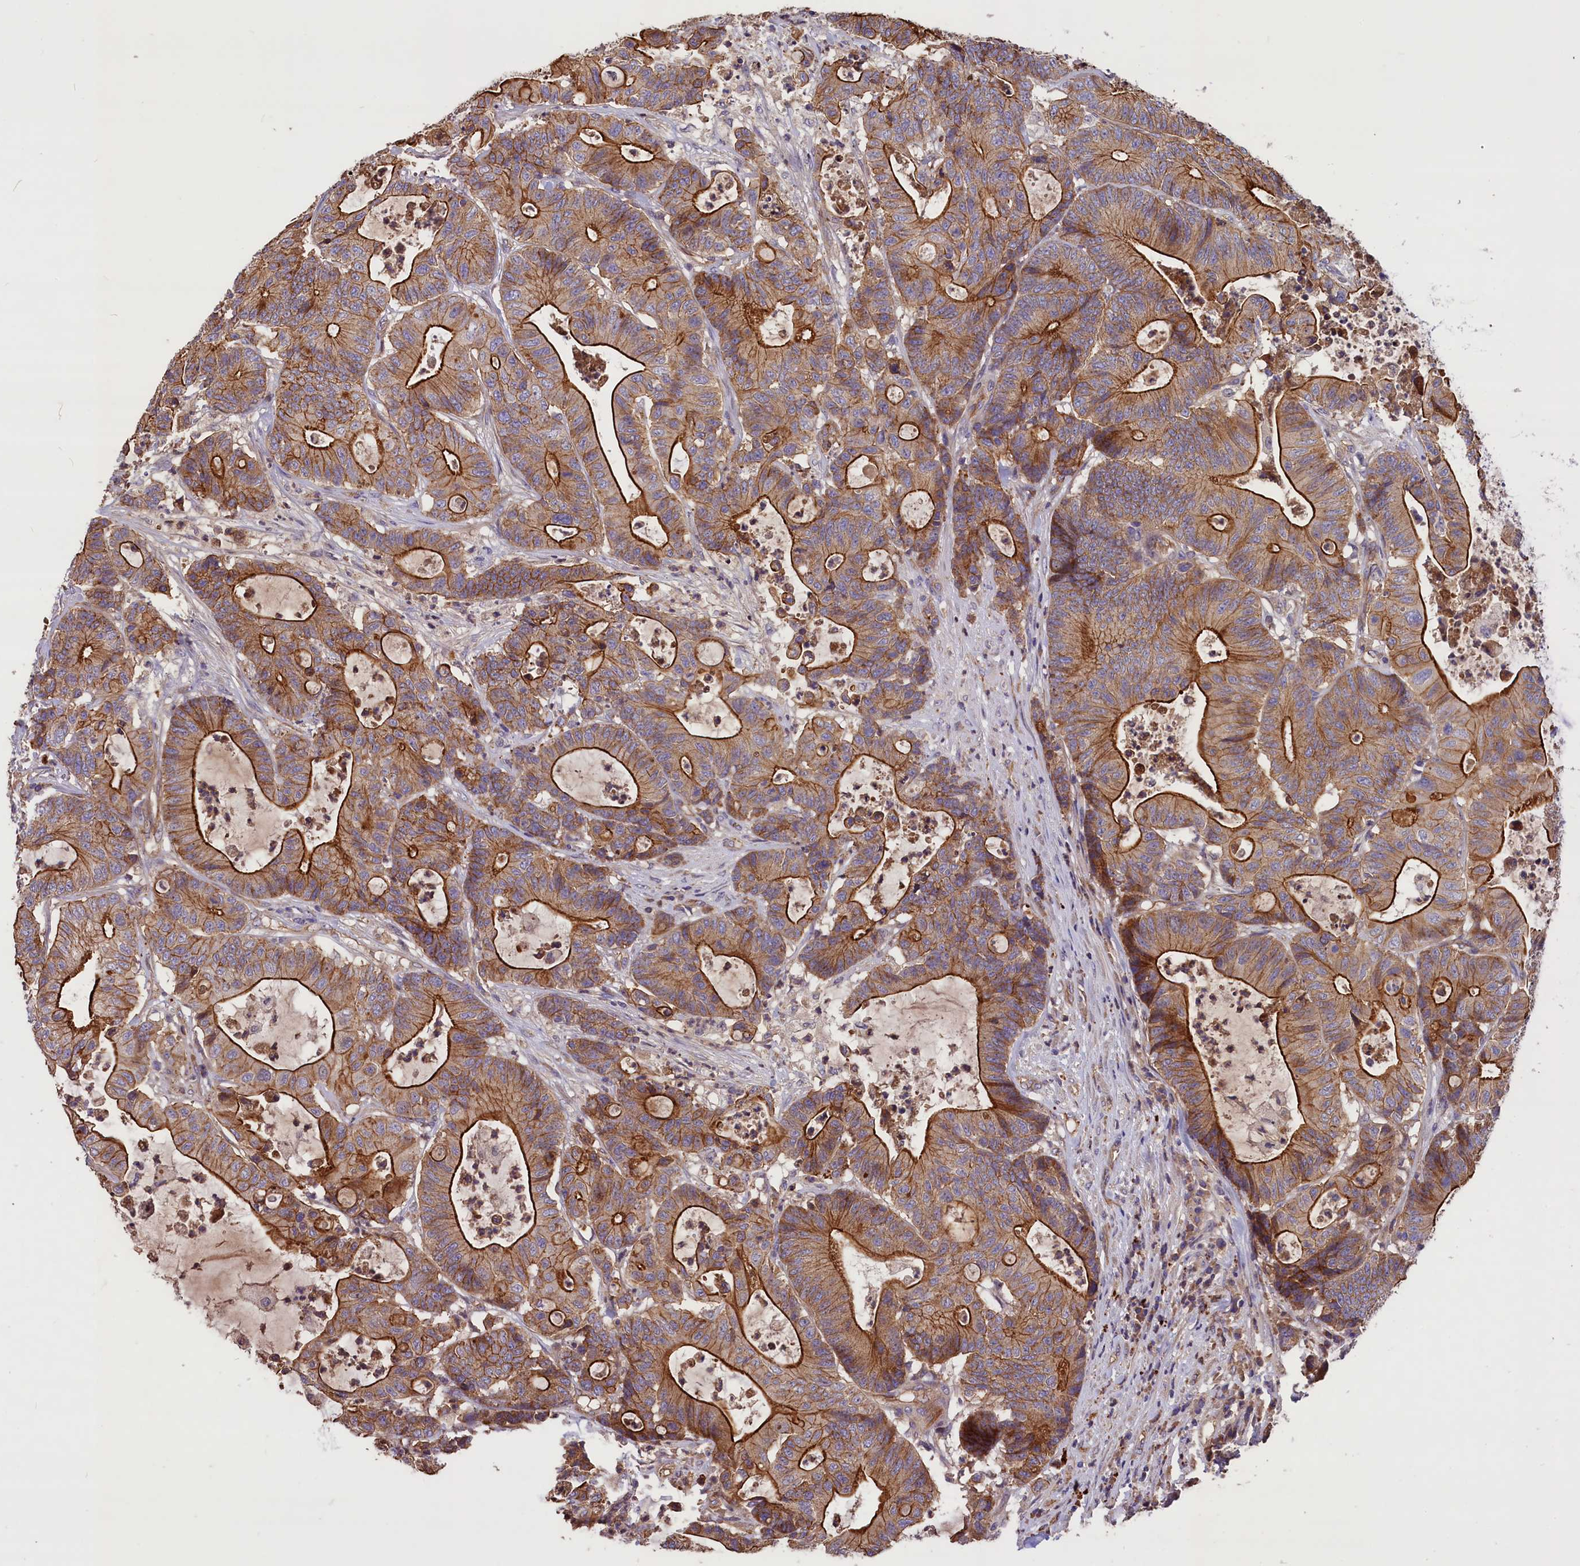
{"staining": {"intensity": "strong", "quantity": ">75%", "location": "cytoplasmic/membranous"}, "tissue": "colorectal cancer", "cell_type": "Tumor cells", "image_type": "cancer", "snomed": [{"axis": "morphology", "description": "Adenocarcinoma, NOS"}, {"axis": "topography", "description": "Colon"}], "caption": "Adenocarcinoma (colorectal) stained with immunohistochemistry (IHC) displays strong cytoplasmic/membranous positivity in about >75% of tumor cells.", "gene": "ERMARD", "patient": {"sex": "female", "age": 84}}